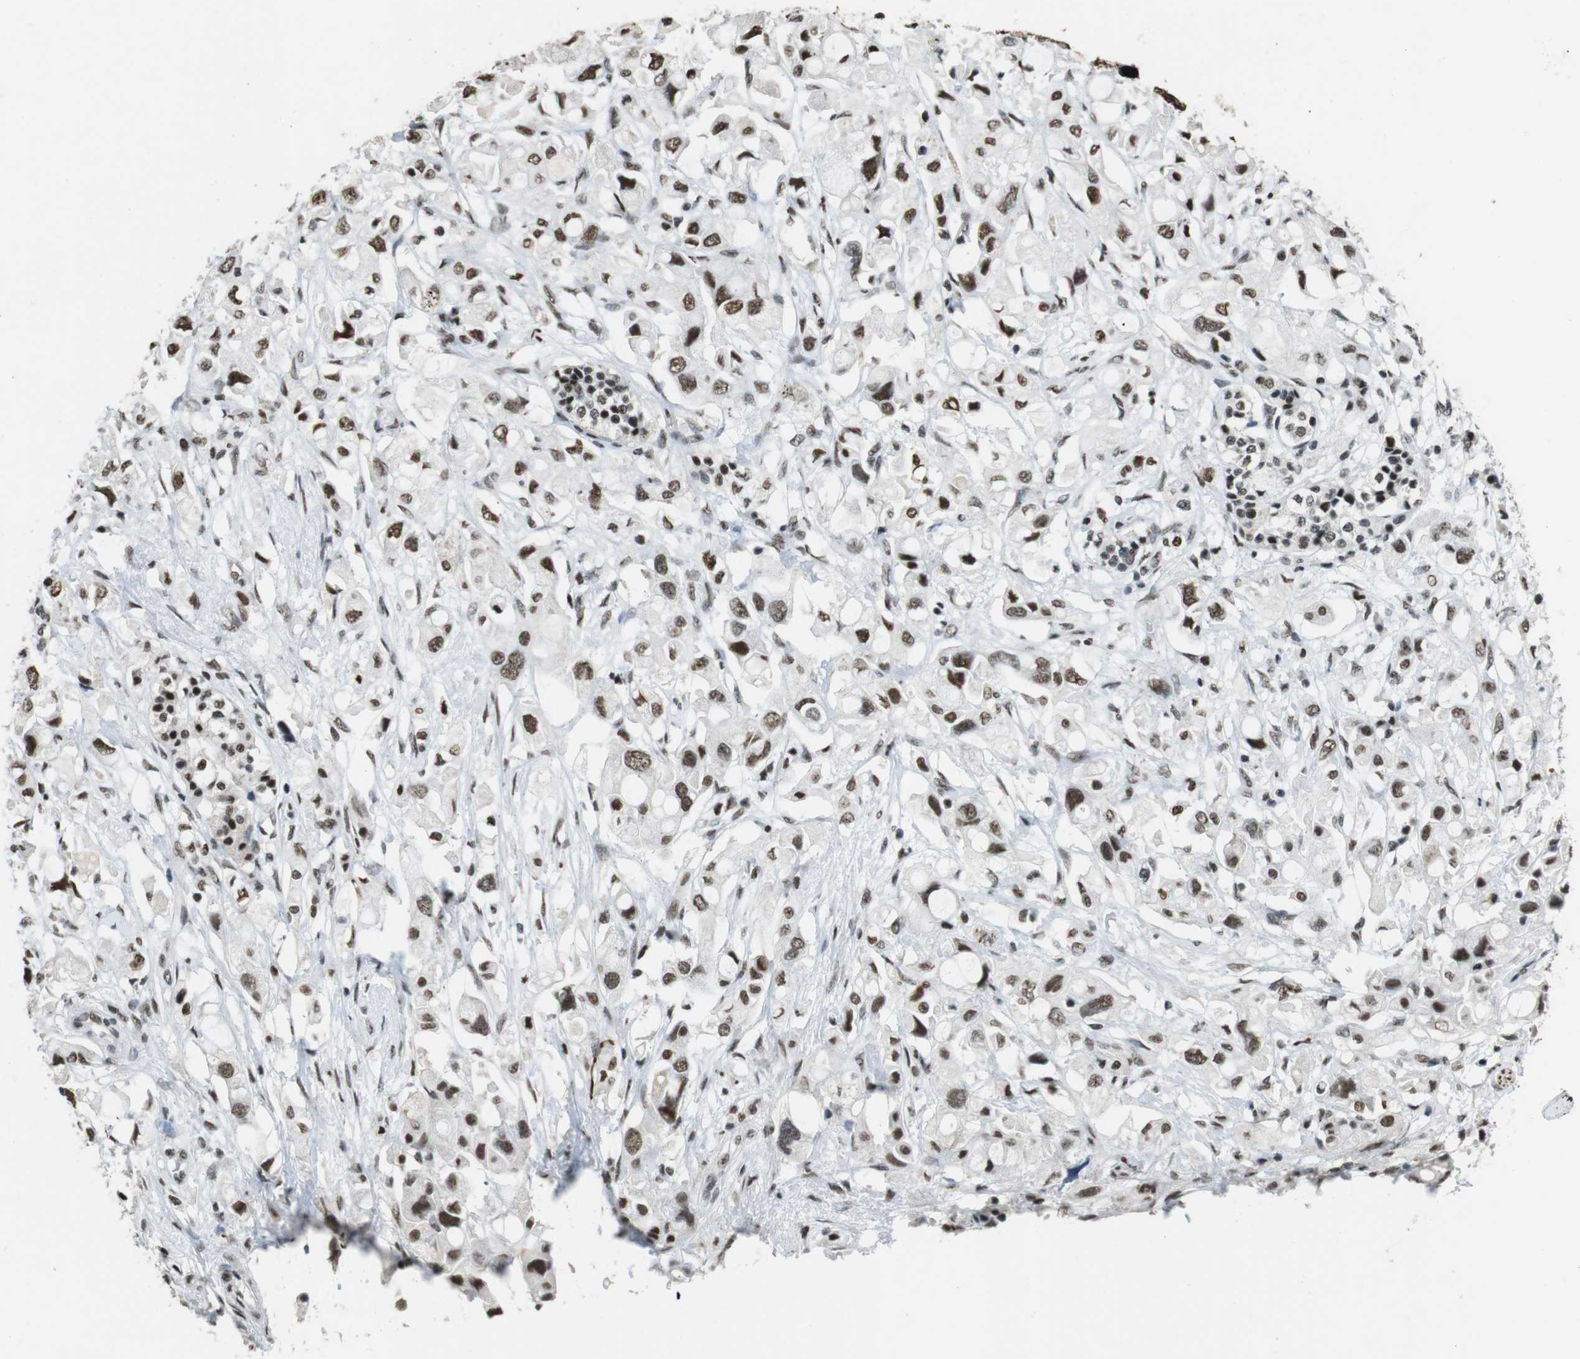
{"staining": {"intensity": "moderate", "quantity": ">75%", "location": "nuclear"}, "tissue": "pancreatic cancer", "cell_type": "Tumor cells", "image_type": "cancer", "snomed": [{"axis": "morphology", "description": "Adenocarcinoma, NOS"}, {"axis": "topography", "description": "Pancreas"}], "caption": "IHC (DAB) staining of human pancreatic adenocarcinoma reveals moderate nuclear protein positivity in about >75% of tumor cells. The staining was performed using DAB (3,3'-diaminobenzidine) to visualize the protein expression in brown, while the nuclei were stained in blue with hematoxylin (Magnification: 20x).", "gene": "CSNK2B", "patient": {"sex": "female", "age": 56}}